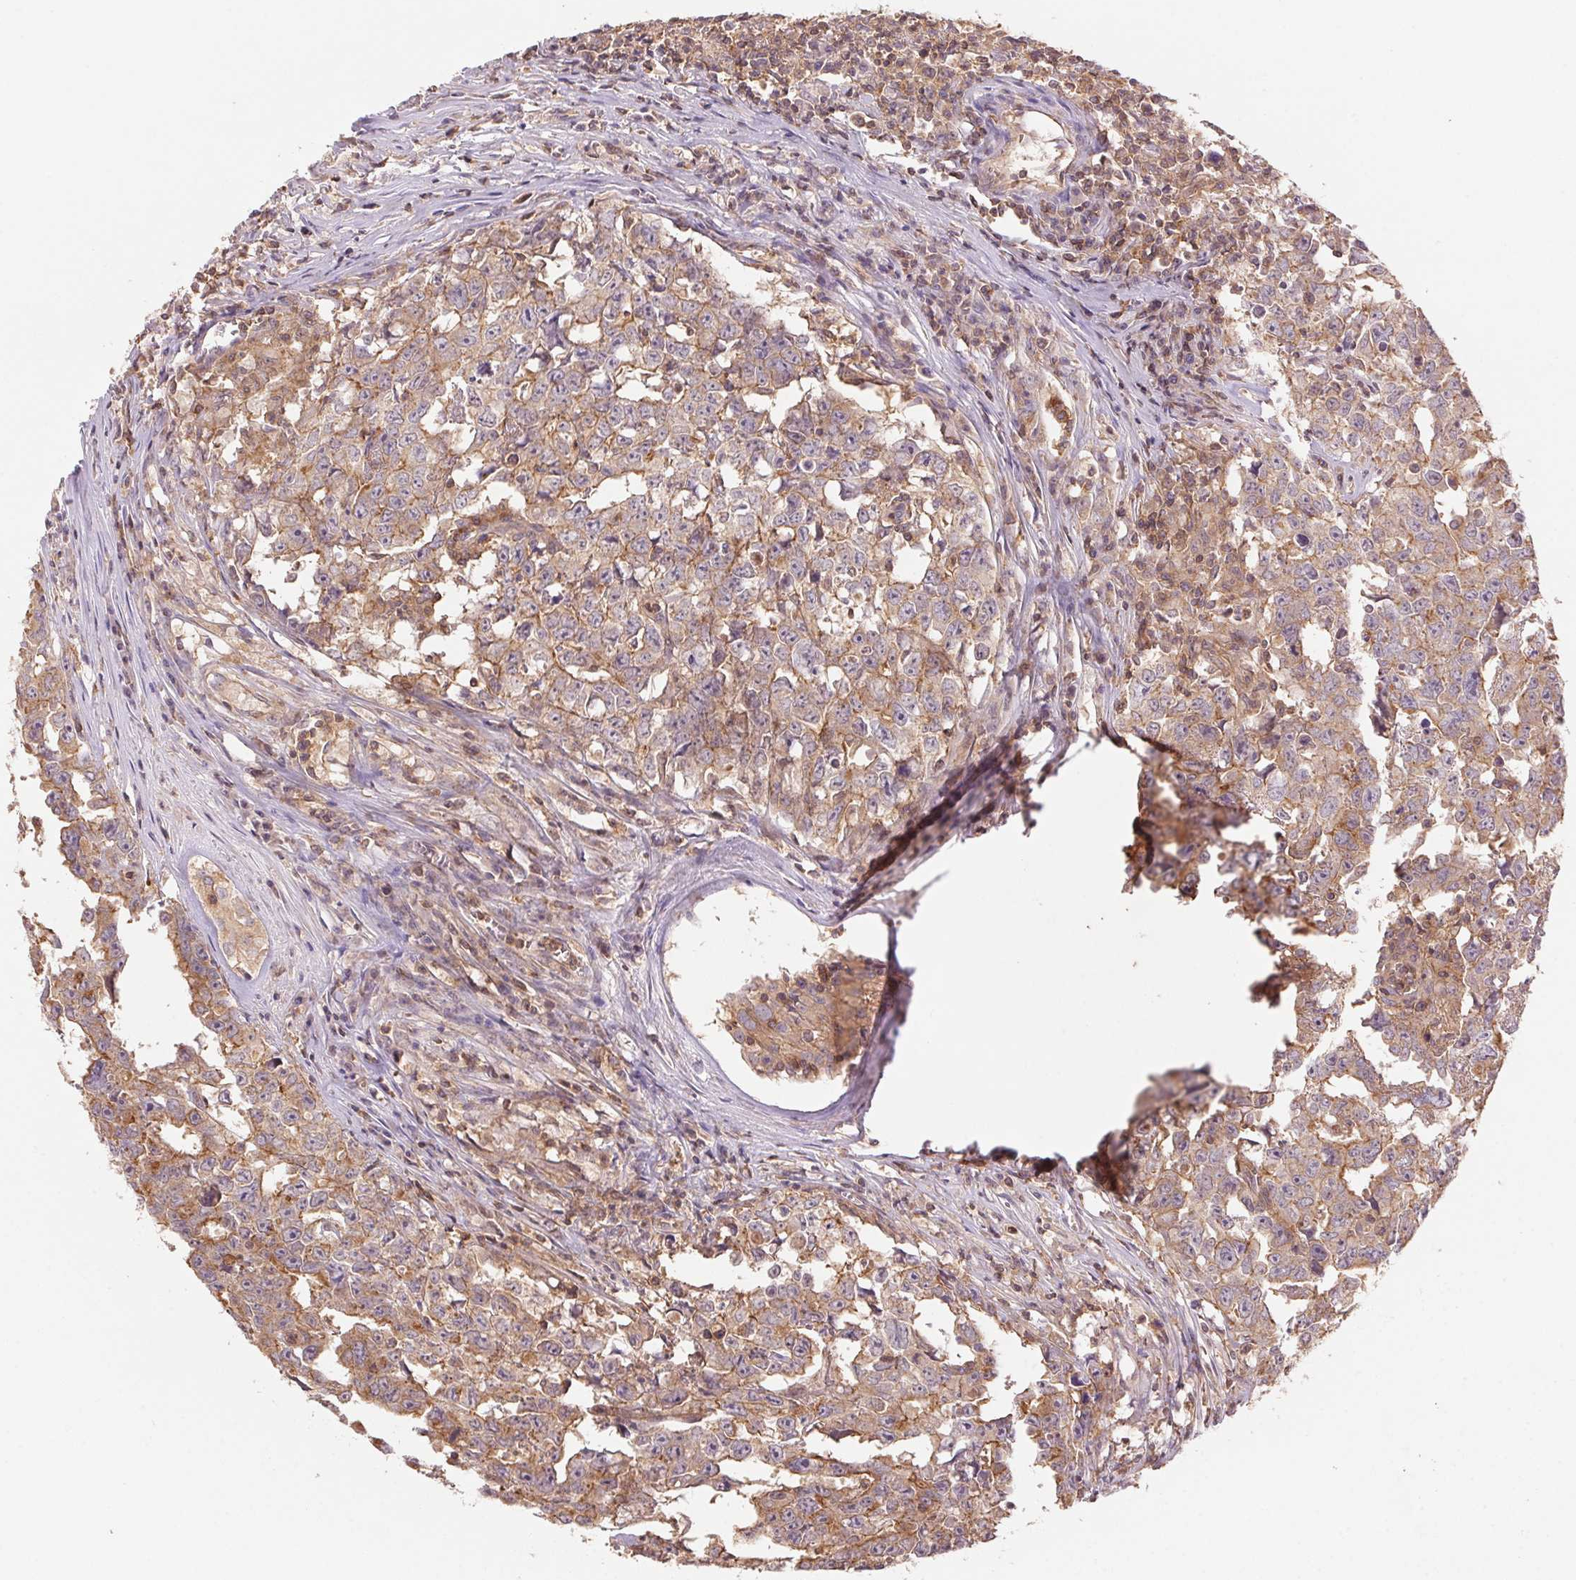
{"staining": {"intensity": "moderate", "quantity": ">75%", "location": "cytoplasmic/membranous"}, "tissue": "testis cancer", "cell_type": "Tumor cells", "image_type": "cancer", "snomed": [{"axis": "morphology", "description": "Carcinoma, Embryonal, NOS"}, {"axis": "topography", "description": "Testis"}], "caption": "Protein analysis of testis cancer (embryonal carcinoma) tissue reveals moderate cytoplasmic/membranous expression in approximately >75% of tumor cells.", "gene": "TUBA3D", "patient": {"sex": "male", "age": 22}}